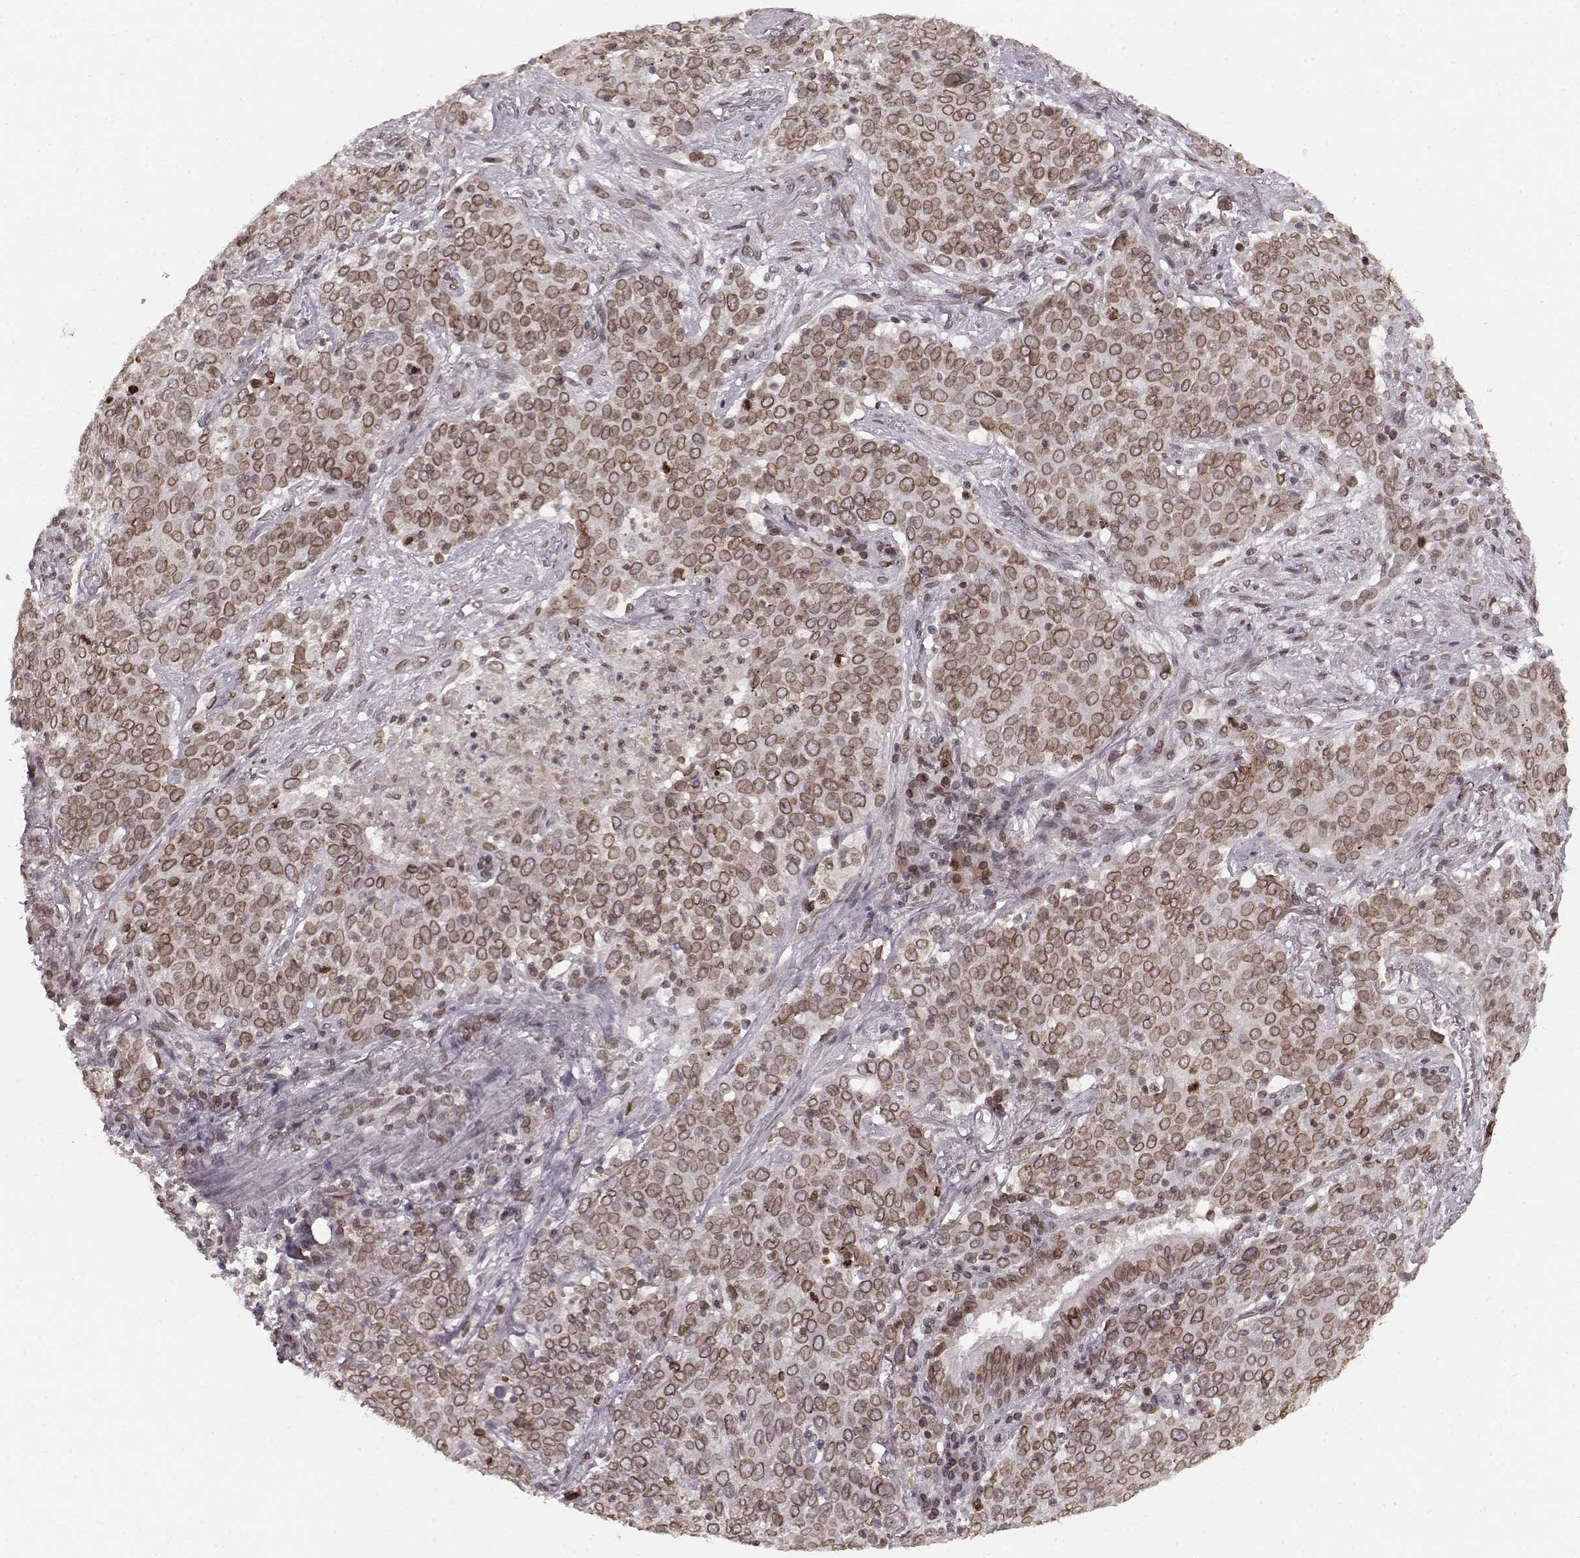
{"staining": {"intensity": "moderate", "quantity": ">75%", "location": "cytoplasmic/membranous,nuclear"}, "tissue": "lung cancer", "cell_type": "Tumor cells", "image_type": "cancer", "snomed": [{"axis": "morphology", "description": "Squamous cell carcinoma, NOS"}, {"axis": "topography", "description": "Lung"}], "caption": "Moderate cytoplasmic/membranous and nuclear protein expression is identified in about >75% of tumor cells in lung squamous cell carcinoma.", "gene": "DCAF12", "patient": {"sex": "male", "age": 82}}